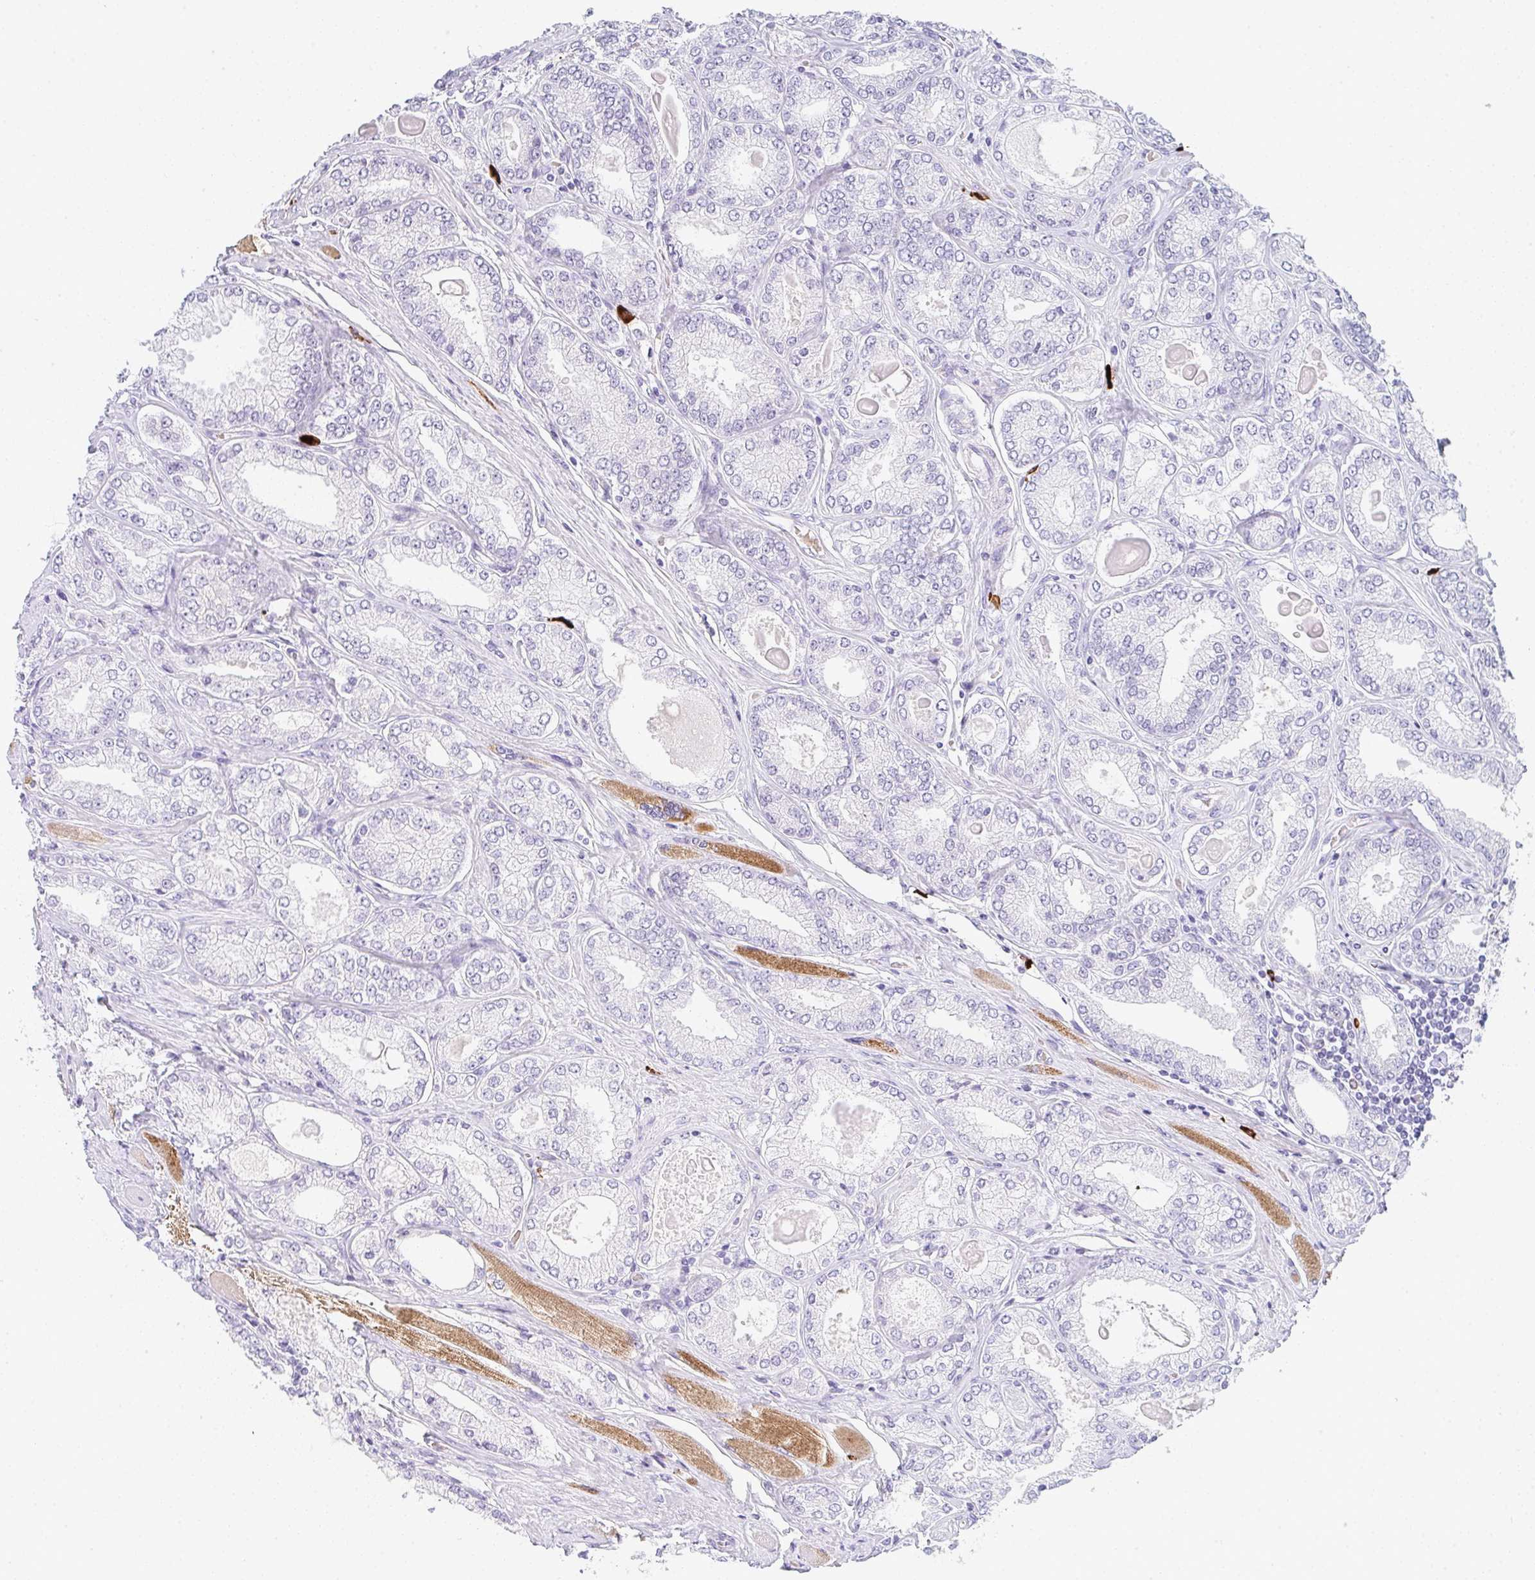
{"staining": {"intensity": "negative", "quantity": "none", "location": "none"}, "tissue": "prostate cancer", "cell_type": "Tumor cells", "image_type": "cancer", "snomed": [{"axis": "morphology", "description": "Adenocarcinoma, High grade"}, {"axis": "topography", "description": "Prostate"}], "caption": "DAB immunohistochemical staining of human high-grade adenocarcinoma (prostate) exhibits no significant staining in tumor cells. (Immunohistochemistry, brightfield microscopy, high magnification).", "gene": "CACNA1S", "patient": {"sex": "male", "age": 68}}